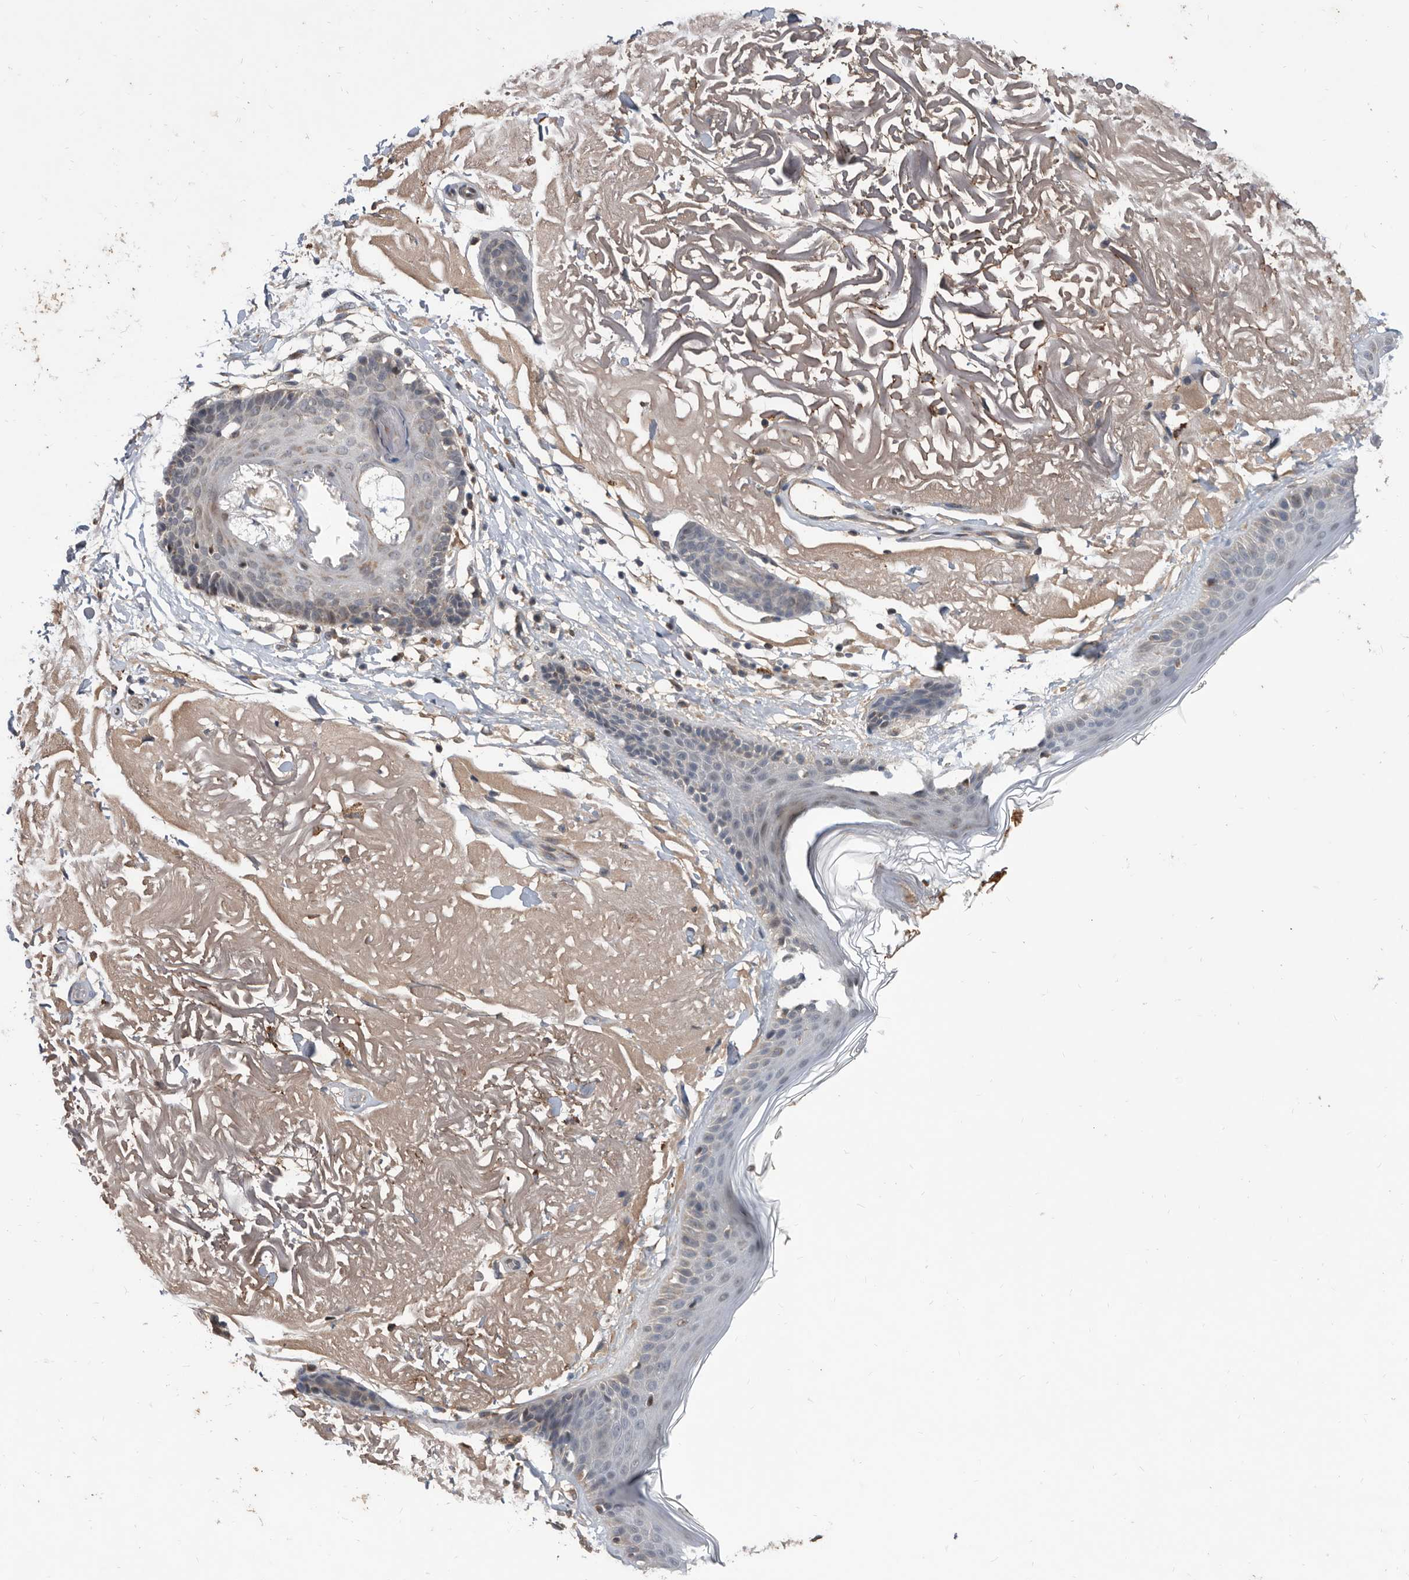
{"staining": {"intensity": "negative", "quantity": "none", "location": "none"}, "tissue": "skin", "cell_type": "Fibroblasts", "image_type": "normal", "snomed": [{"axis": "morphology", "description": "Normal tissue, NOS"}, {"axis": "topography", "description": "Skin"}, {"axis": "topography", "description": "Skeletal muscle"}], "caption": "Human skin stained for a protein using immunohistochemistry displays no staining in fibroblasts.", "gene": "PI15", "patient": {"sex": "male", "age": 83}}